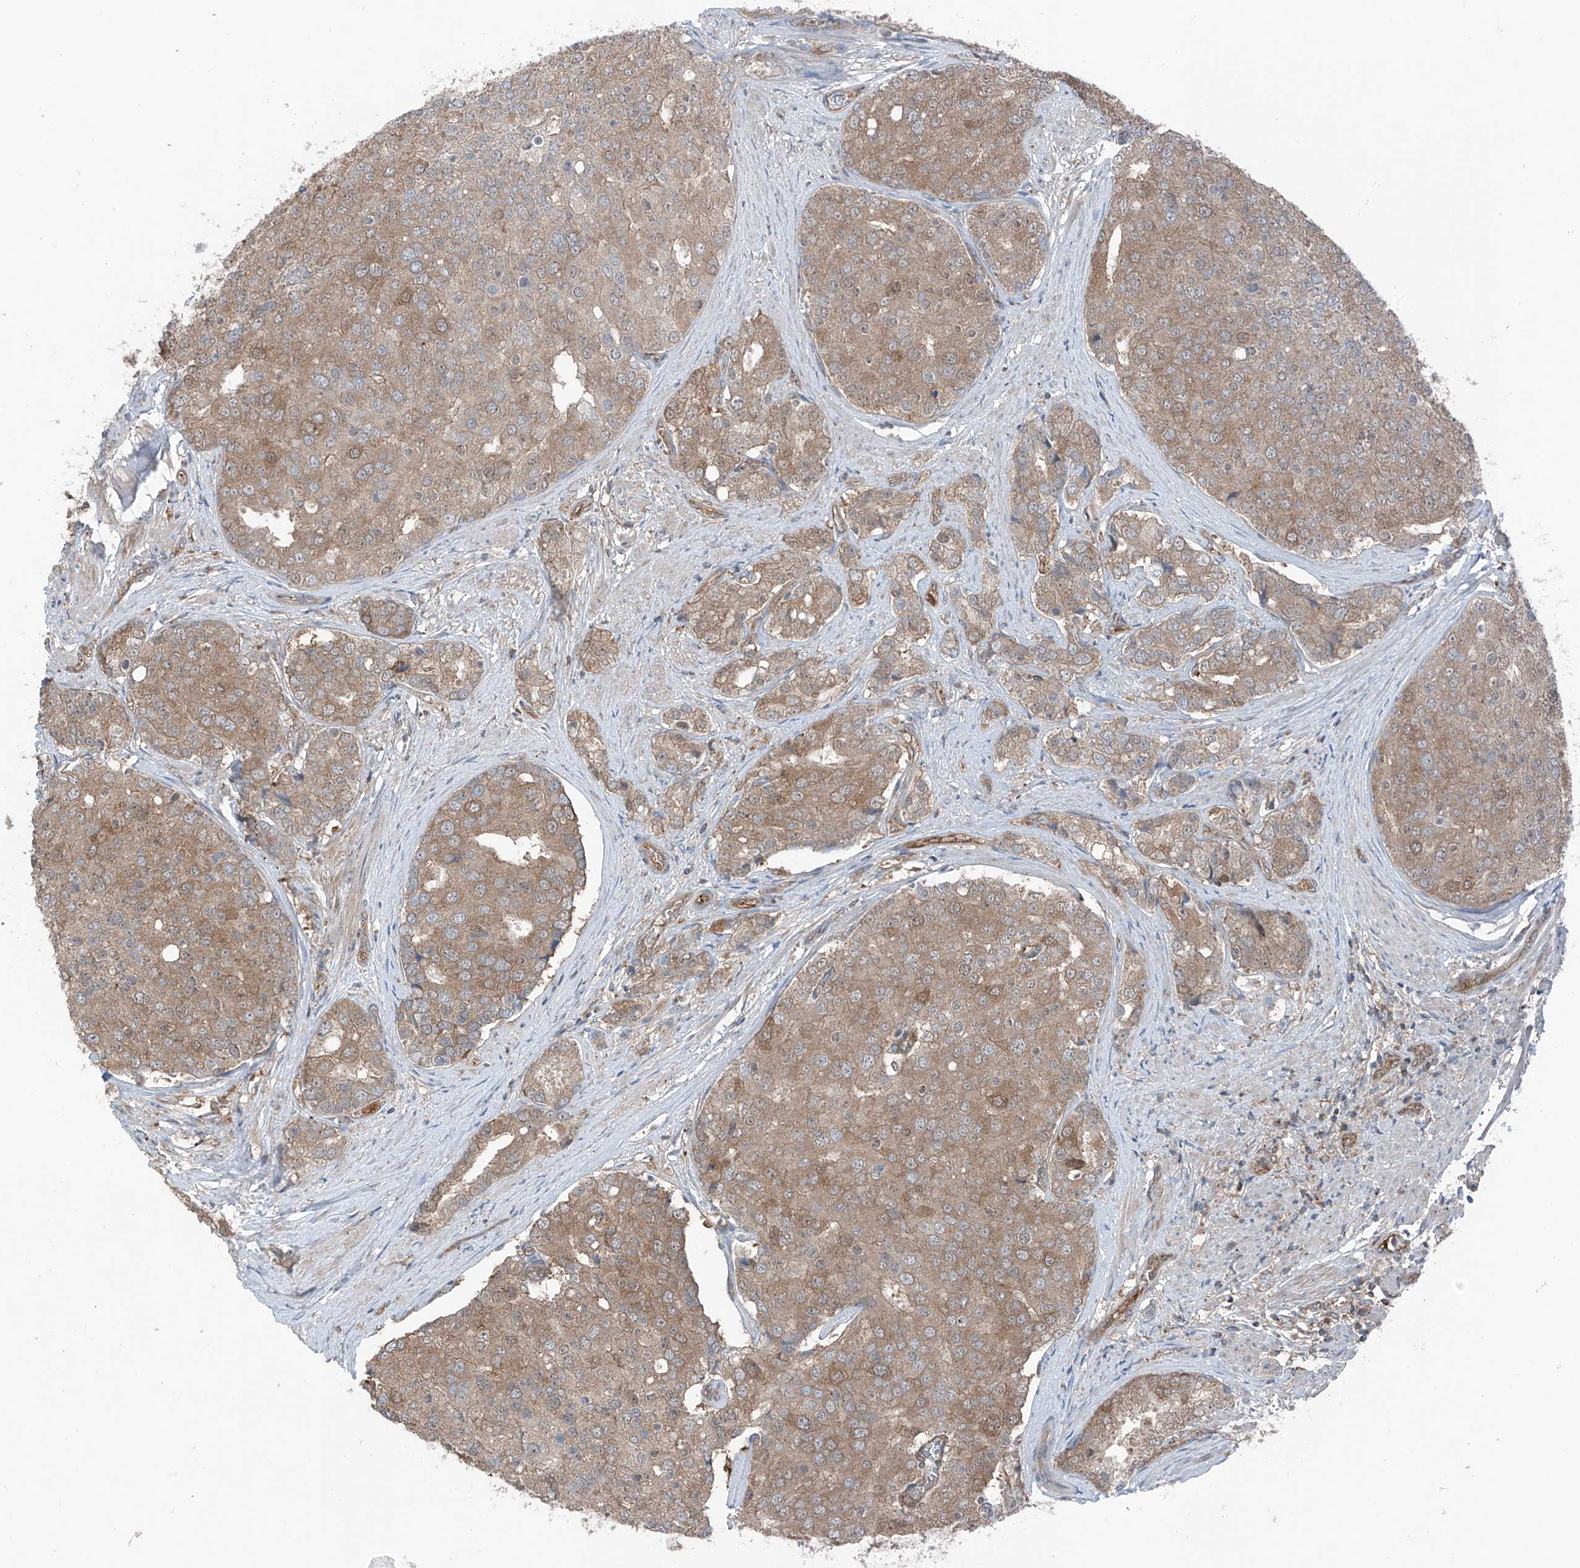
{"staining": {"intensity": "moderate", "quantity": "25%-75%", "location": "cytoplasmic/membranous"}, "tissue": "prostate cancer", "cell_type": "Tumor cells", "image_type": "cancer", "snomed": [{"axis": "morphology", "description": "Adenocarcinoma, High grade"}, {"axis": "topography", "description": "Prostate"}], "caption": "This is an image of immunohistochemistry (IHC) staining of prostate cancer, which shows moderate positivity in the cytoplasmic/membranous of tumor cells.", "gene": "TXNDC9", "patient": {"sex": "male", "age": 50}}